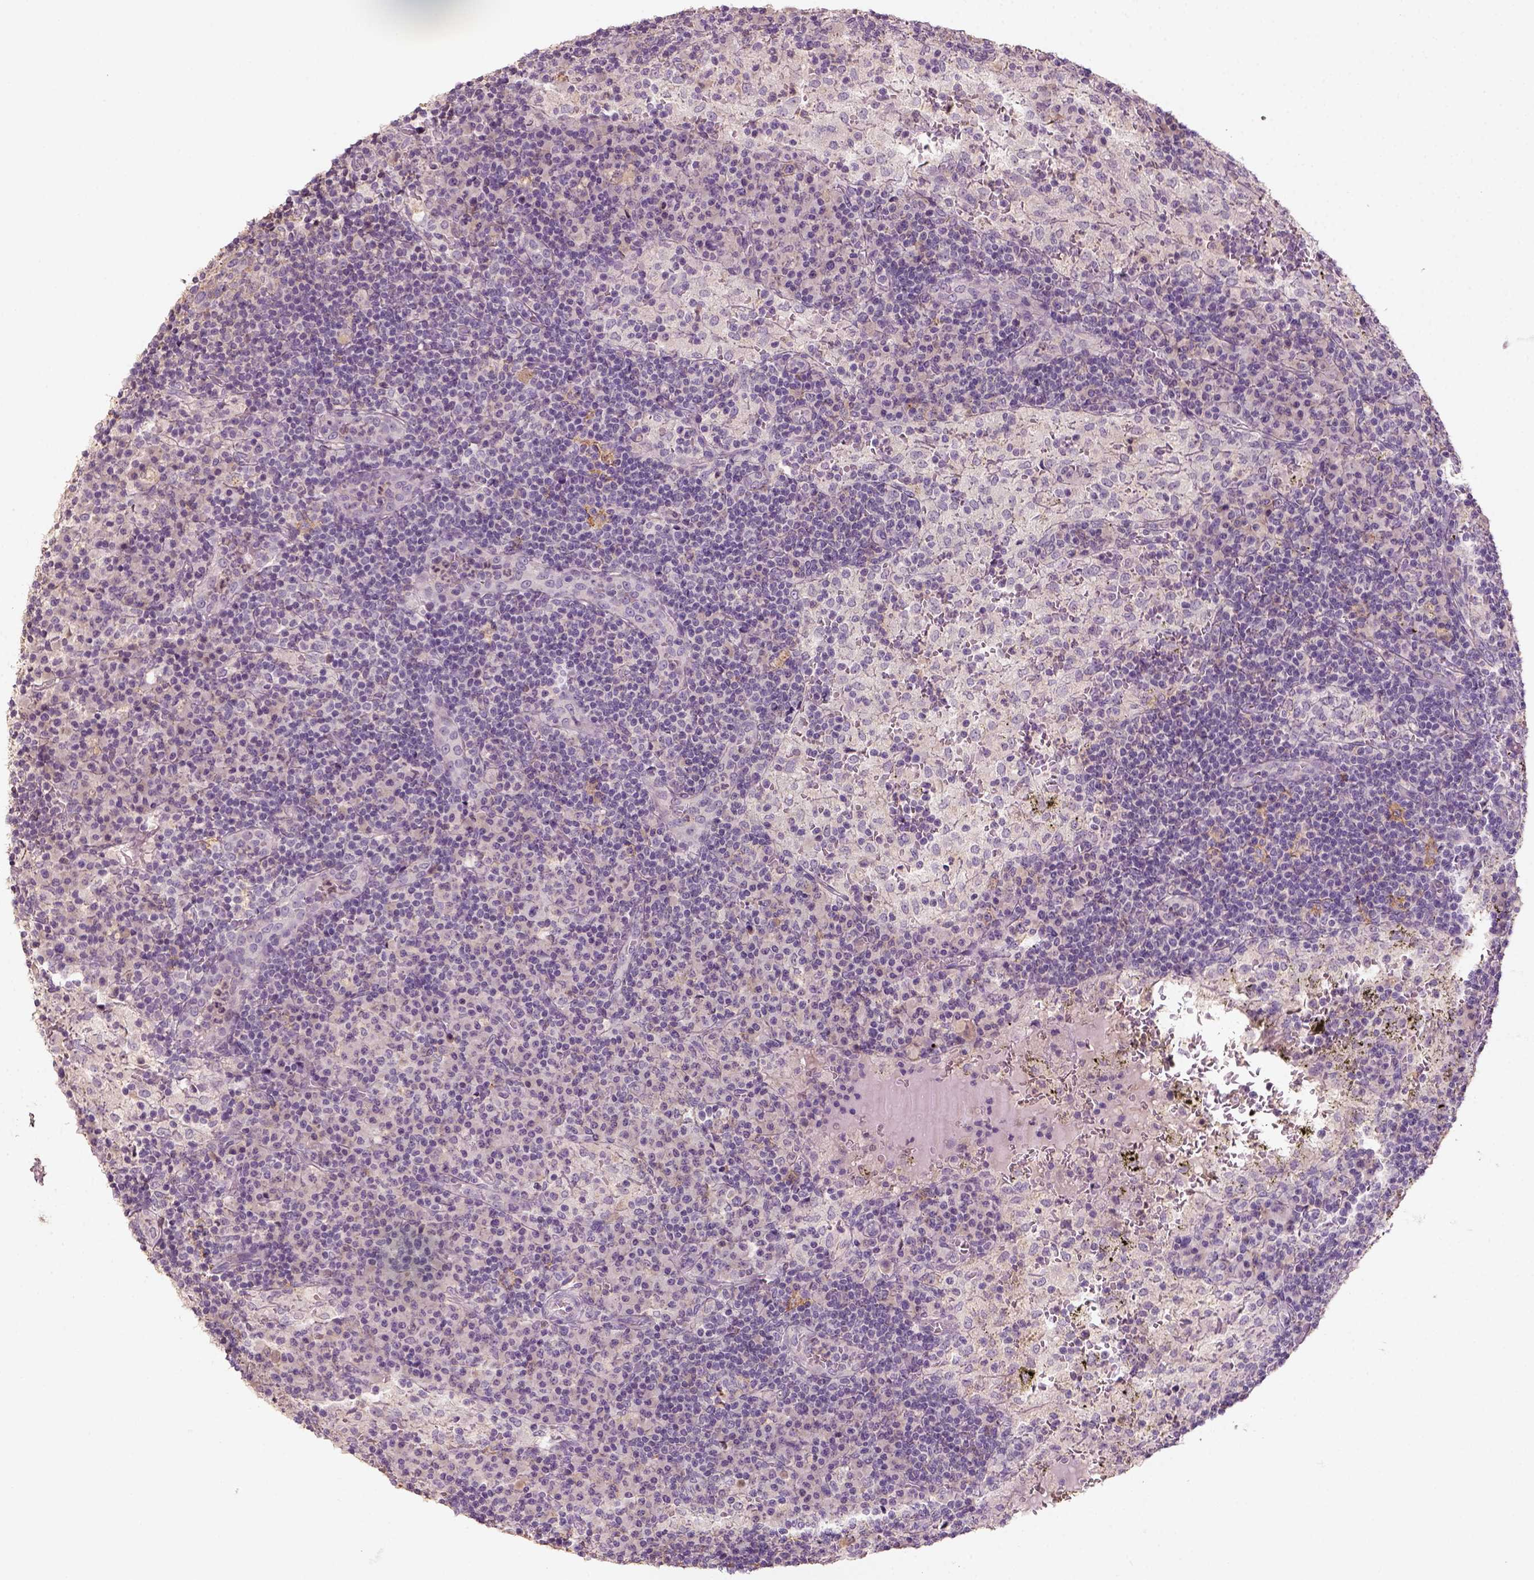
{"staining": {"intensity": "weak", "quantity": "<25%", "location": "cytoplasmic/membranous"}, "tissue": "lymph node", "cell_type": "Germinal center cells", "image_type": "normal", "snomed": [{"axis": "morphology", "description": "Normal tissue, NOS"}, {"axis": "topography", "description": "Lymph node"}], "caption": "High power microscopy micrograph of an immunohistochemistry (IHC) micrograph of benign lymph node, revealing no significant positivity in germinal center cells. (DAB (3,3'-diaminobenzidine) IHC, high magnification).", "gene": "AQP9", "patient": {"sex": "male", "age": 62}}